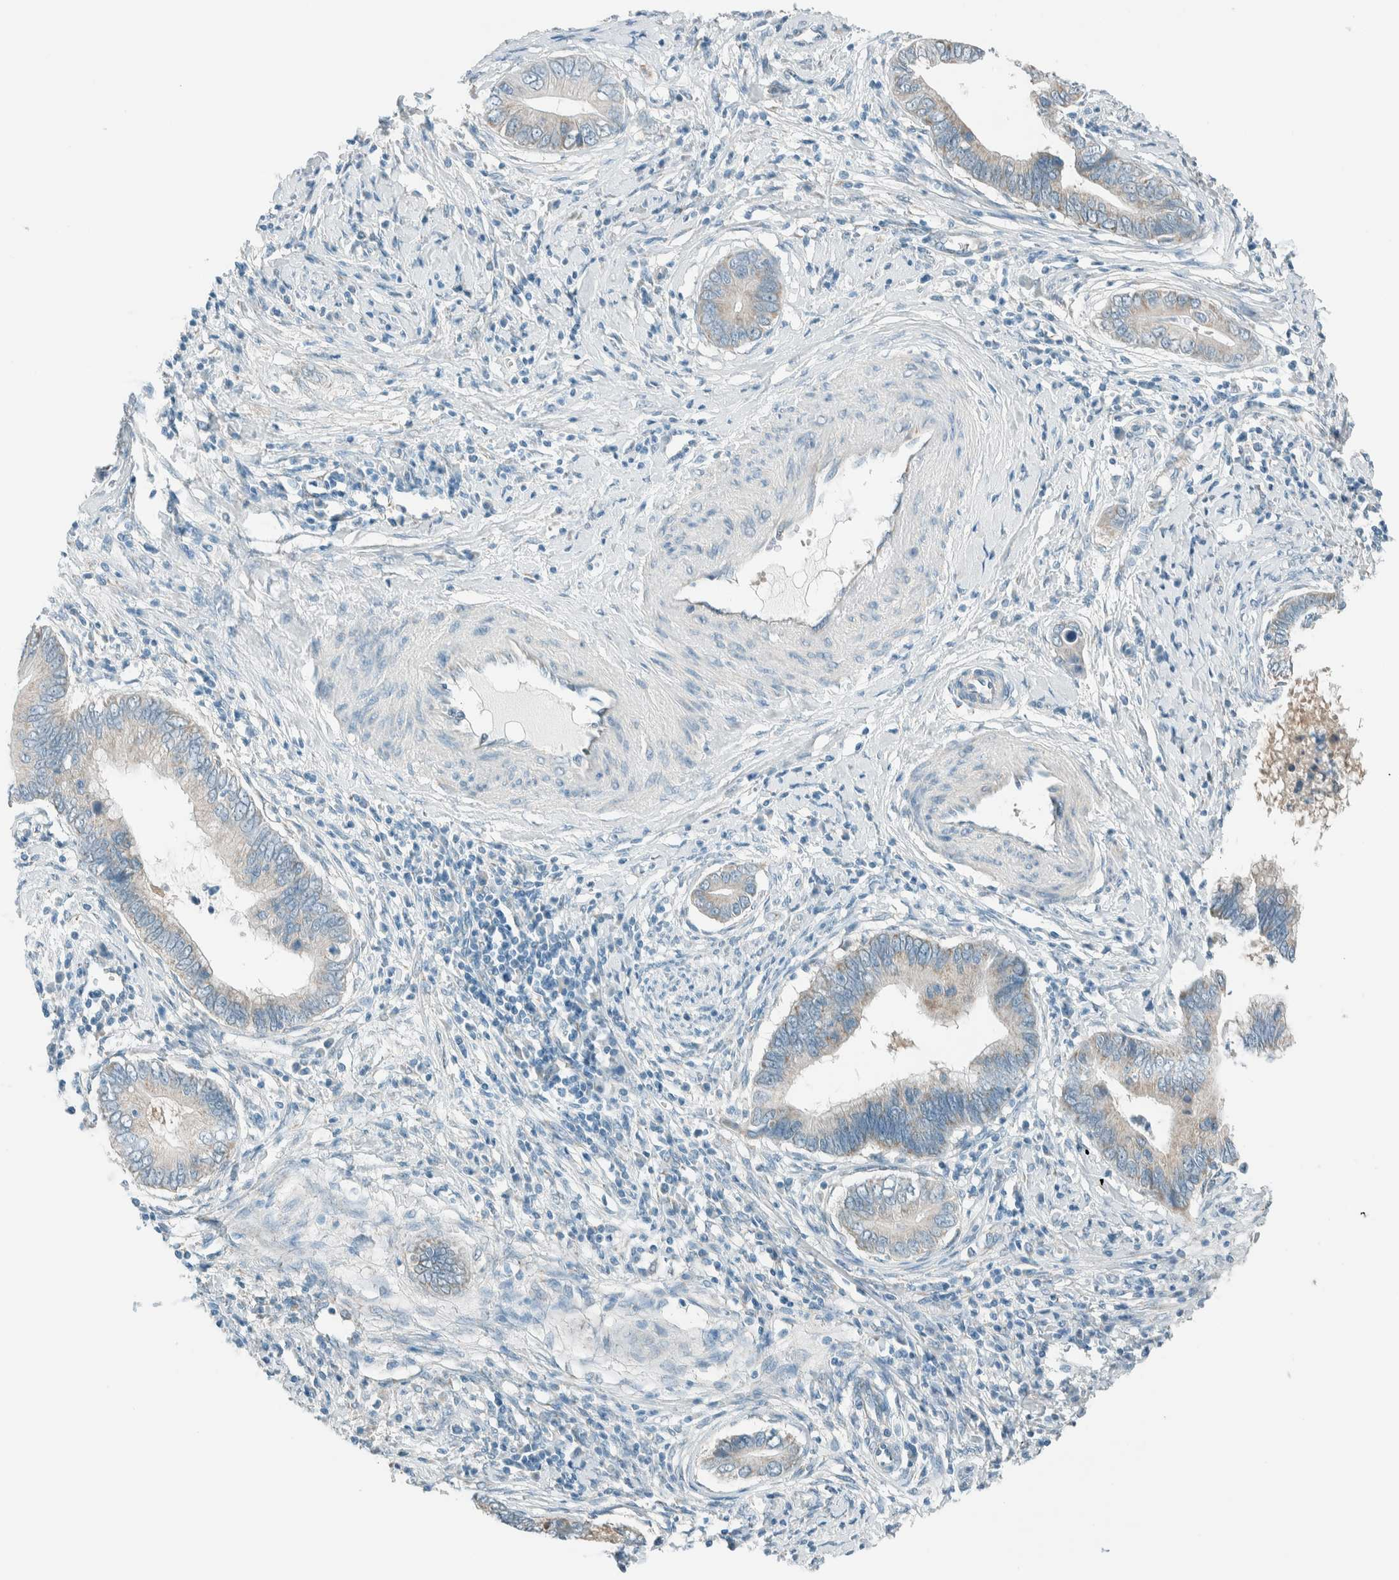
{"staining": {"intensity": "weak", "quantity": "<25%", "location": "cytoplasmic/membranous"}, "tissue": "cervical cancer", "cell_type": "Tumor cells", "image_type": "cancer", "snomed": [{"axis": "morphology", "description": "Adenocarcinoma, NOS"}, {"axis": "topography", "description": "Cervix"}], "caption": "Immunohistochemistry photomicrograph of neoplastic tissue: adenocarcinoma (cervical) stained with DAB exhibits no significant protein staining in tumor cells.", "gene": "ALDH7A1", "patient": {"sex": "female", "age": 44}}